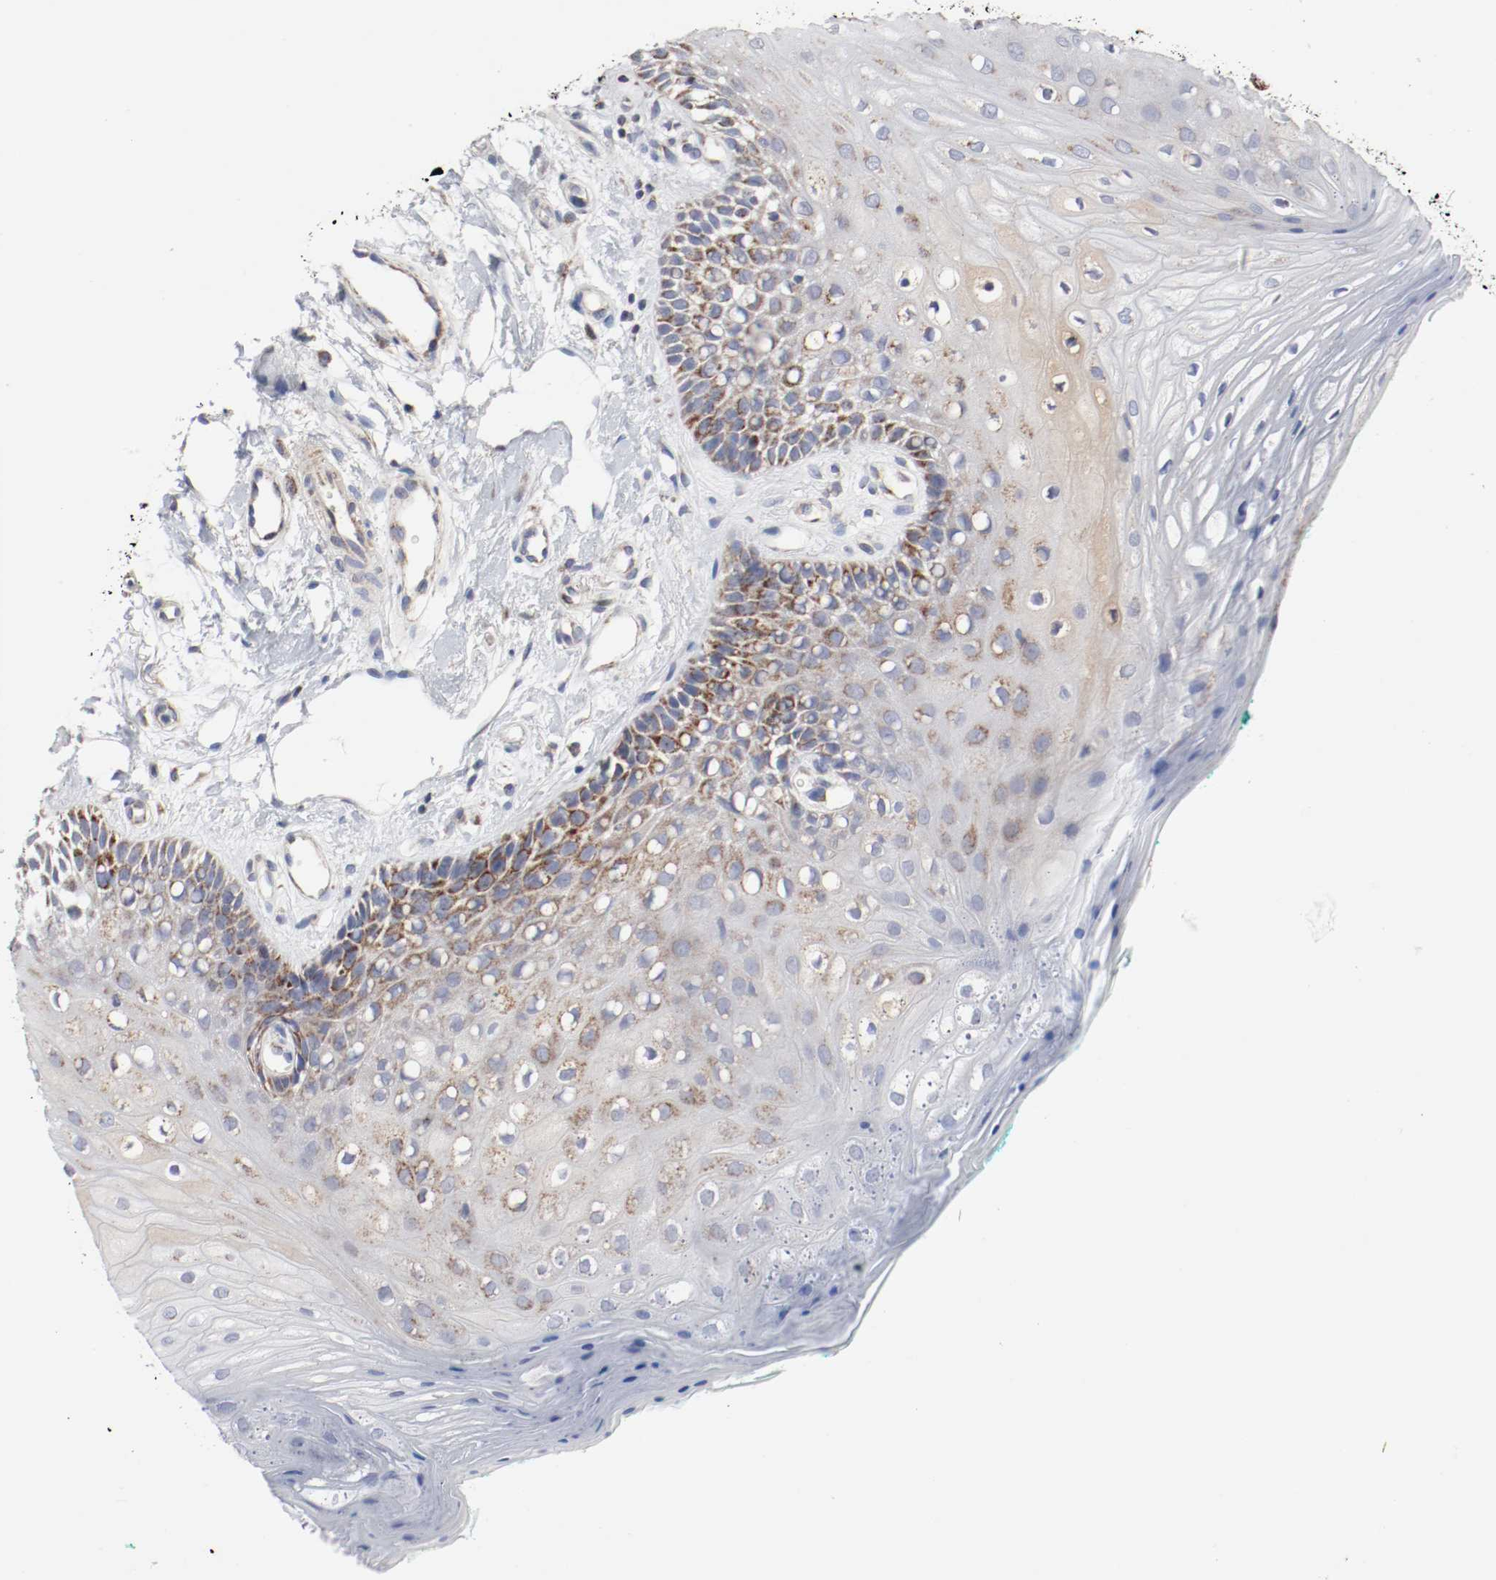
{"staining": {"intensity": "moderate", "quantity": "25%-75%", "location": "cytoplasmic/membranous"}, "tissue": "oral mucosa", "cell_type": "Squamous epithelial cells", "image_type": "normal", "snomed": [{"axis": "morphology", "description": "Normal tissue, NOS"}, {"axis": "morphology", "description": "Squamous cell carcinoma, NOS"}, {"axis": "topography", "description": "Skeletal muscle"}, {"axis": "topography", "description": "Oral tissue"}, {"axis": "topography", "description": "Head-Neck"}], "caption": "Protein staining displays moderate cytoplasmic/membranous positivity in approximately 25%-75% of squamous epithelial cells in normal oral mucosa. (IHC, brightfield microscopy, high magnification).", "gene": "AFG3L2", "patient": {"sex": "female", "age": 84}}